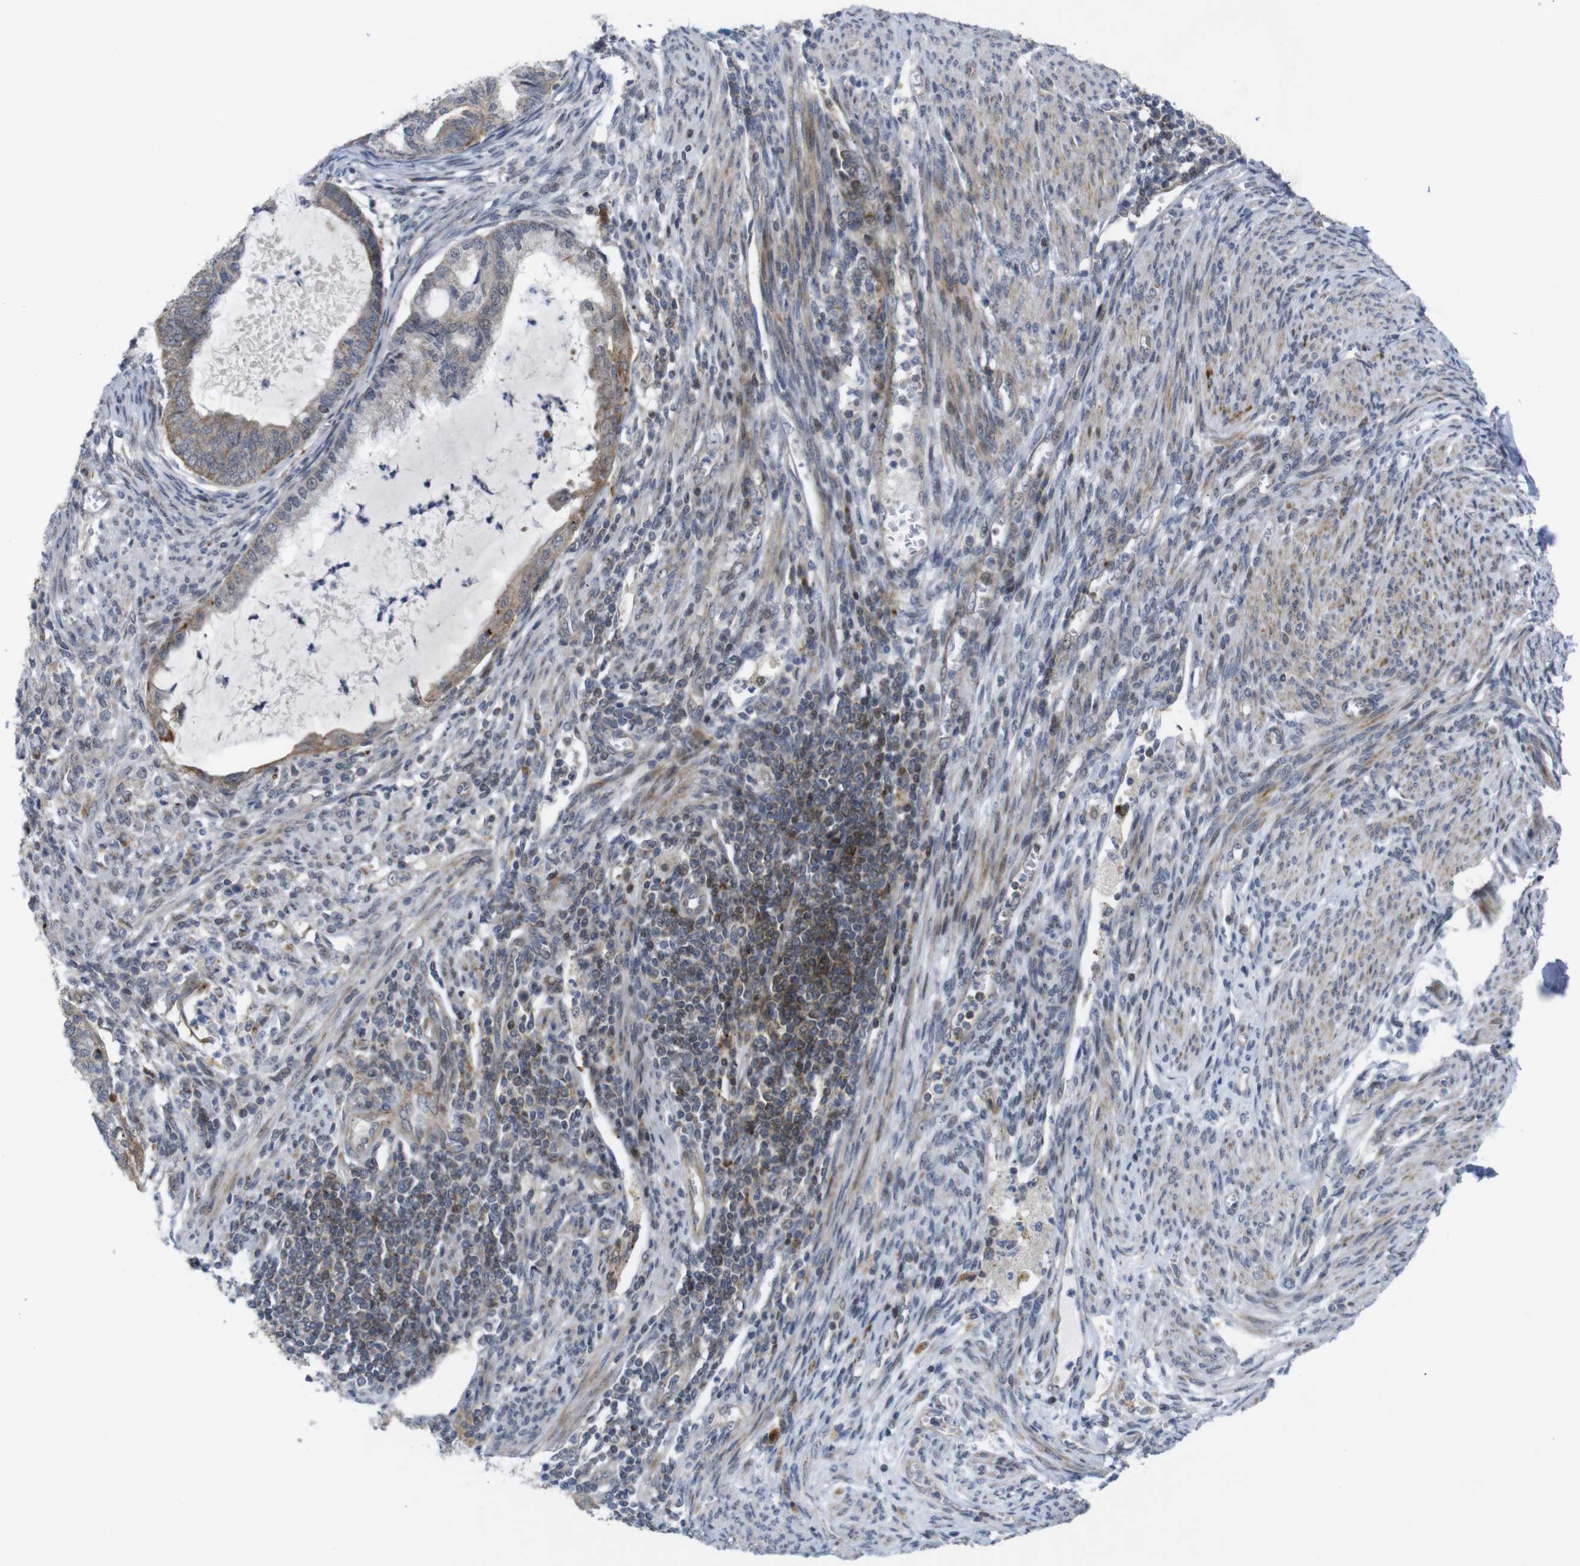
{"staining": {"intensity": "weak", "quantity": ">75%", "location": "cytoplasmic/membranous"}, "tissue": "cervical cancer", "cell_type": "Tumor cells", "image_type": "cancer", "snomed": [{"axis": "morphology", "description": "Normal tissue, NOS"}, {"axis": "morphology", "description": "Adenocarcinoma, NOS"}, {"axis": "topography", "description": "Cervix"}, {"axis": "topography", "description": "Endometrium"}], "caption": "Cervical cancer stained with a protein marker displays weak staining in tumor cells.", "gene": "ATP7B", "patient": {"sex": "female", "age": 86}}